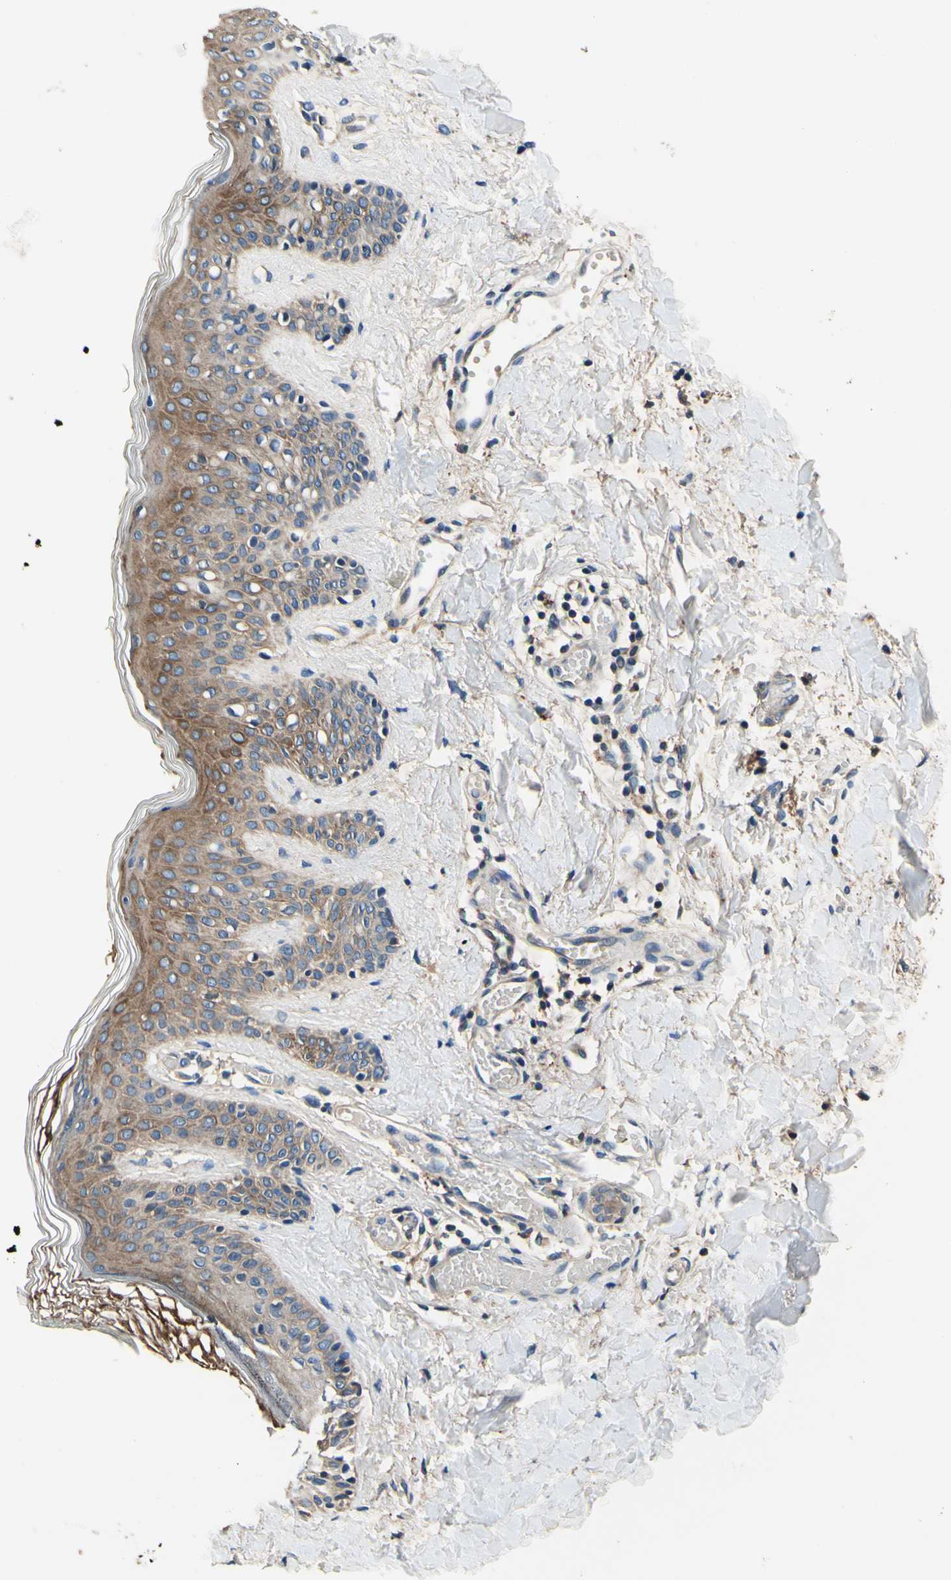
{"staining": {"intensity": "weak", "quantity": ">75%", "location": "cytoplasmic/membranous"}, "tissue": "skin", "cell_type": "Fibroblasts", "image_type": "normal", "snomed": [{"axis": "morphology", "description": "Normal tissue, NOS"}, {"axis": "topography", "description": "Skin"}], "caption": "Normal skin was stained to show a protein in brown. There is low levels of weak cytoplasmic/membranous positivity in approximately >75% of fibroblasts. (IHC, brightfield microscopy, high magnification).", "gene": "PLA2G4A", "patient": {"sex": "male", "age": 16}}